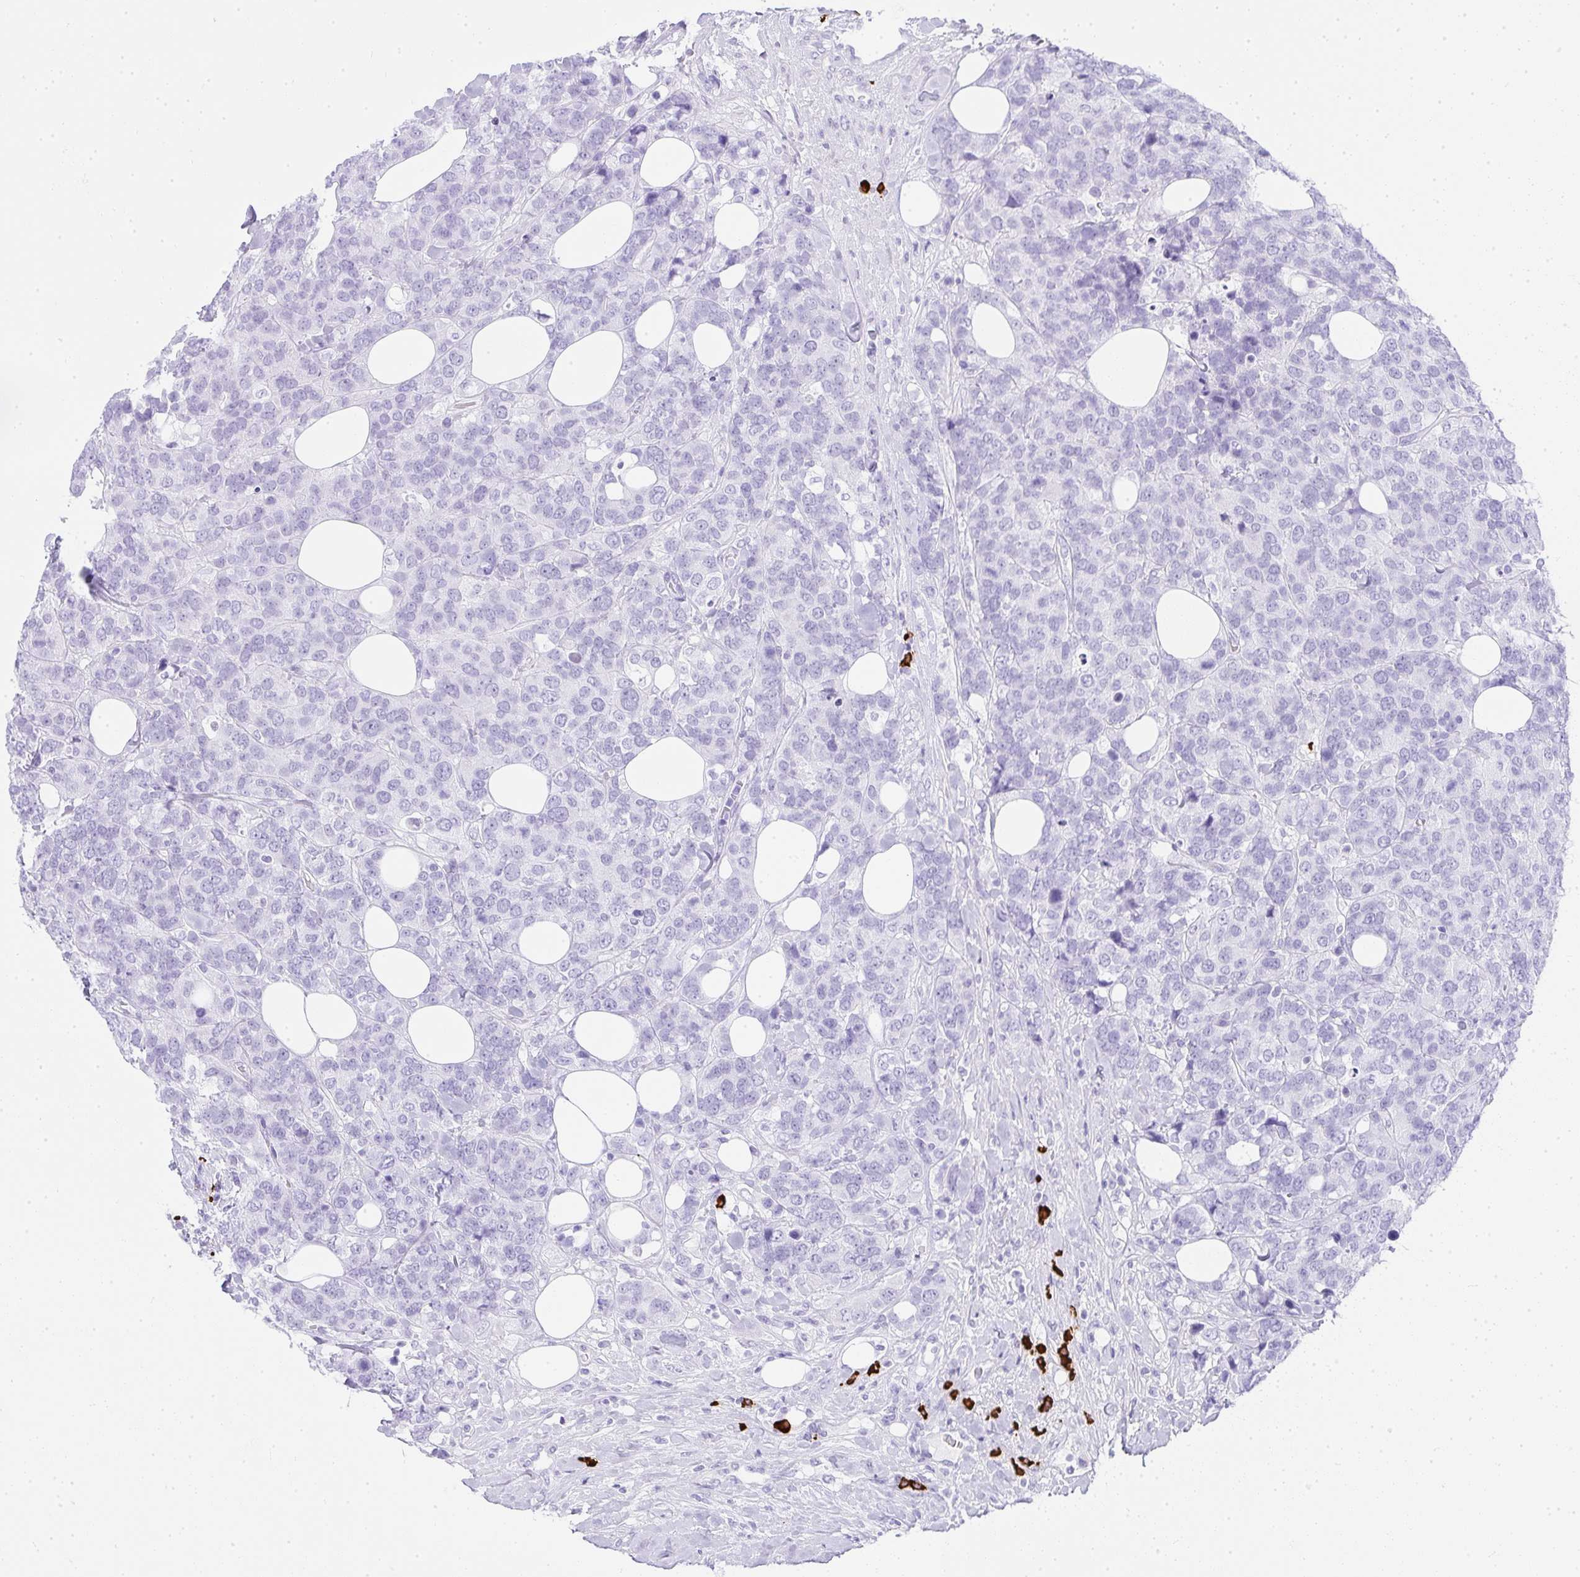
{"staining": {"intensity": "negative", "quantity": "none", "location": "none"}, "tissue": "breast cancer", "cell_type": "Tumor cells", "image_type": "cancer", "snomed": [{"axis": "morphology", "description": "Lobular carcinoma"}, {"axis": "topography", "description": "Breast"}], "caption": "The histopathology image exhibits no significant expression in tumor cells of breast cancer (lobular carcinoma).", "gene": "CDADC1", "patient": {"sex": "female", "age": 59}}